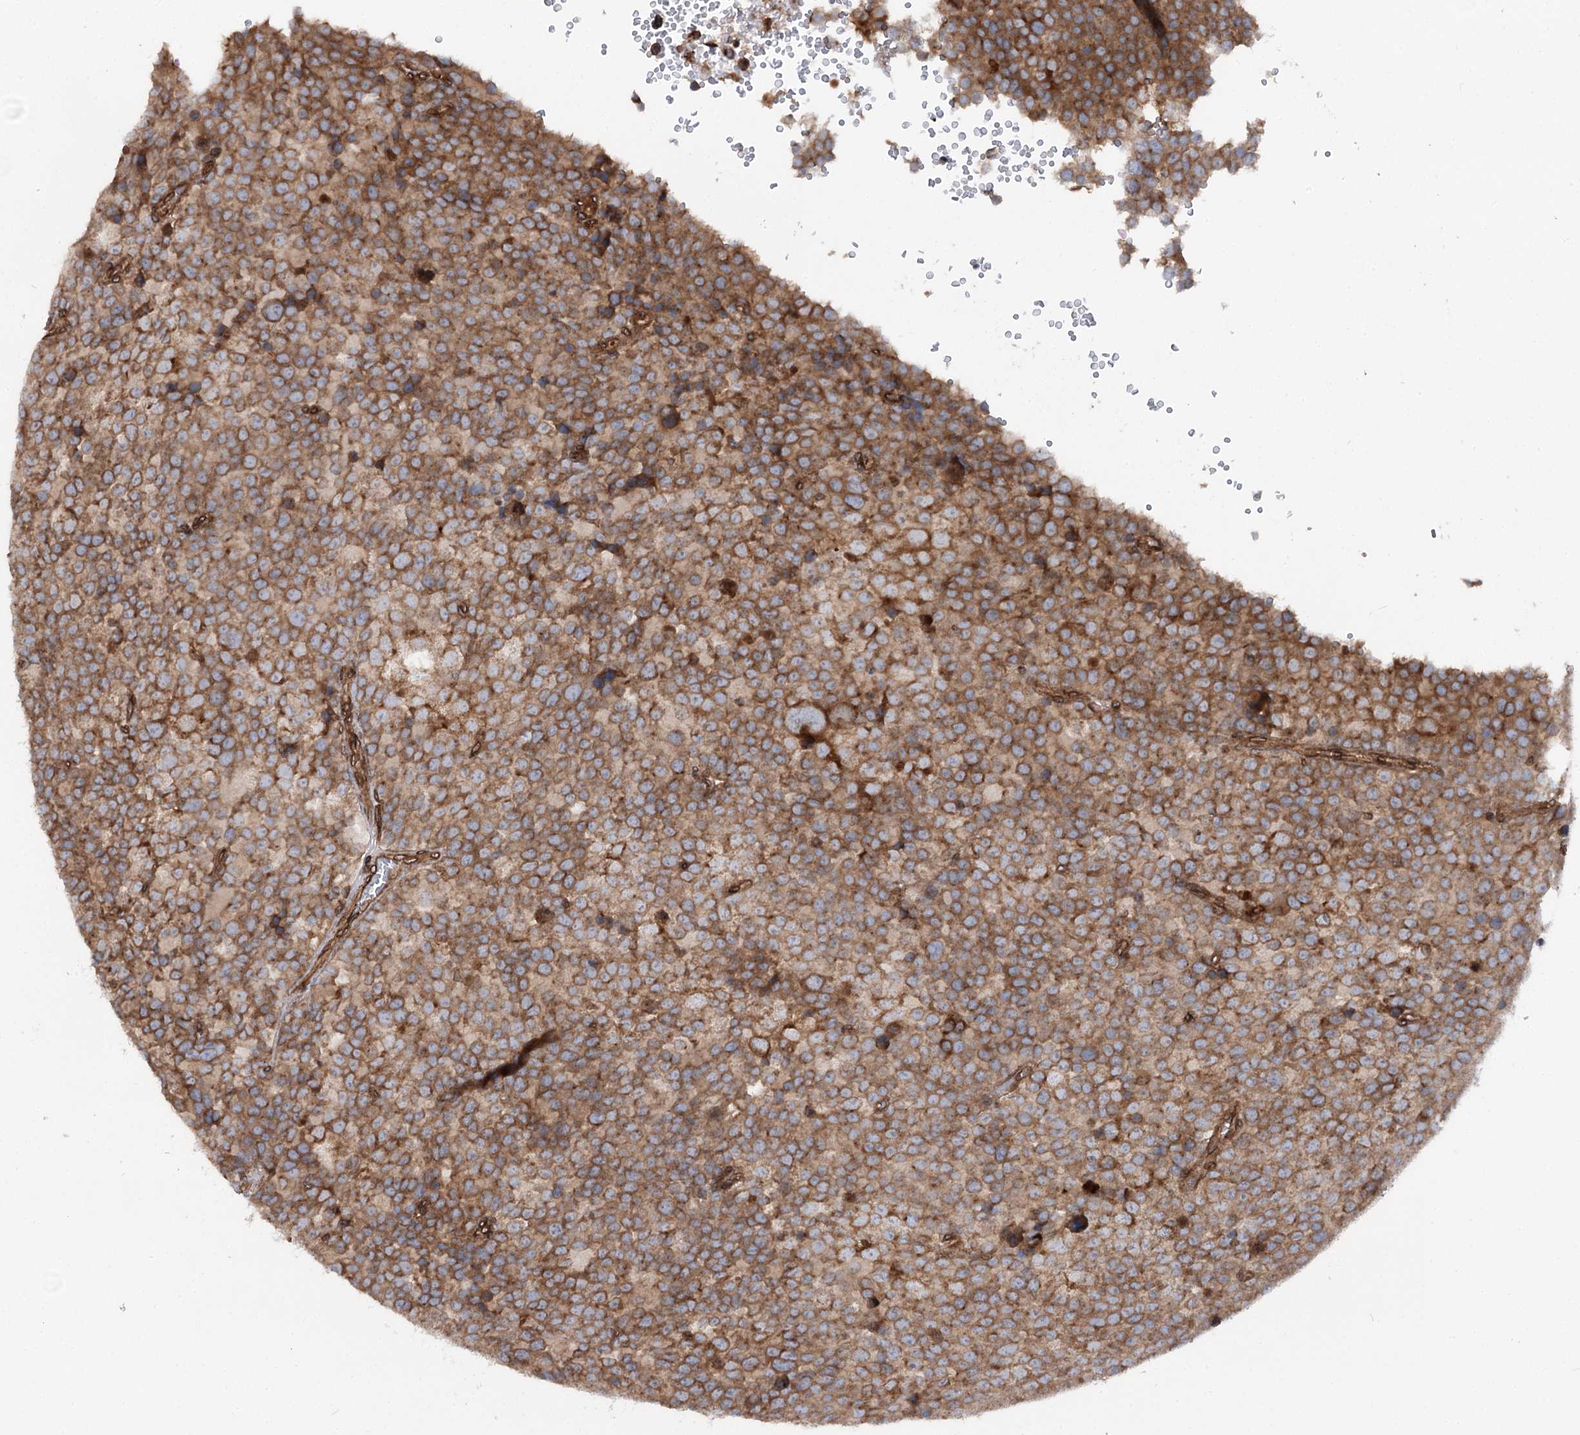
{"staining": {"intensity": "moderate", "quantity": ">75%", "location": "cytoplasmic/membranous"}, "tissue": "testis cancer", "cell_type": "Tumor cells", "image_type": "cancer", "snomed": [{"axis": "morphology", "description": "Seminoma, NOS"}, {"axis": "topography", "description": "Testis"}], "caption": "Human seminoma (testis) stained for a protein (brown) exhibits moderate cytoplasmic/membranous positive expression in about >75% of tumor cells.", "gene": "FGFR1OP2", "patient": {"sex": "male", "age": 71}}